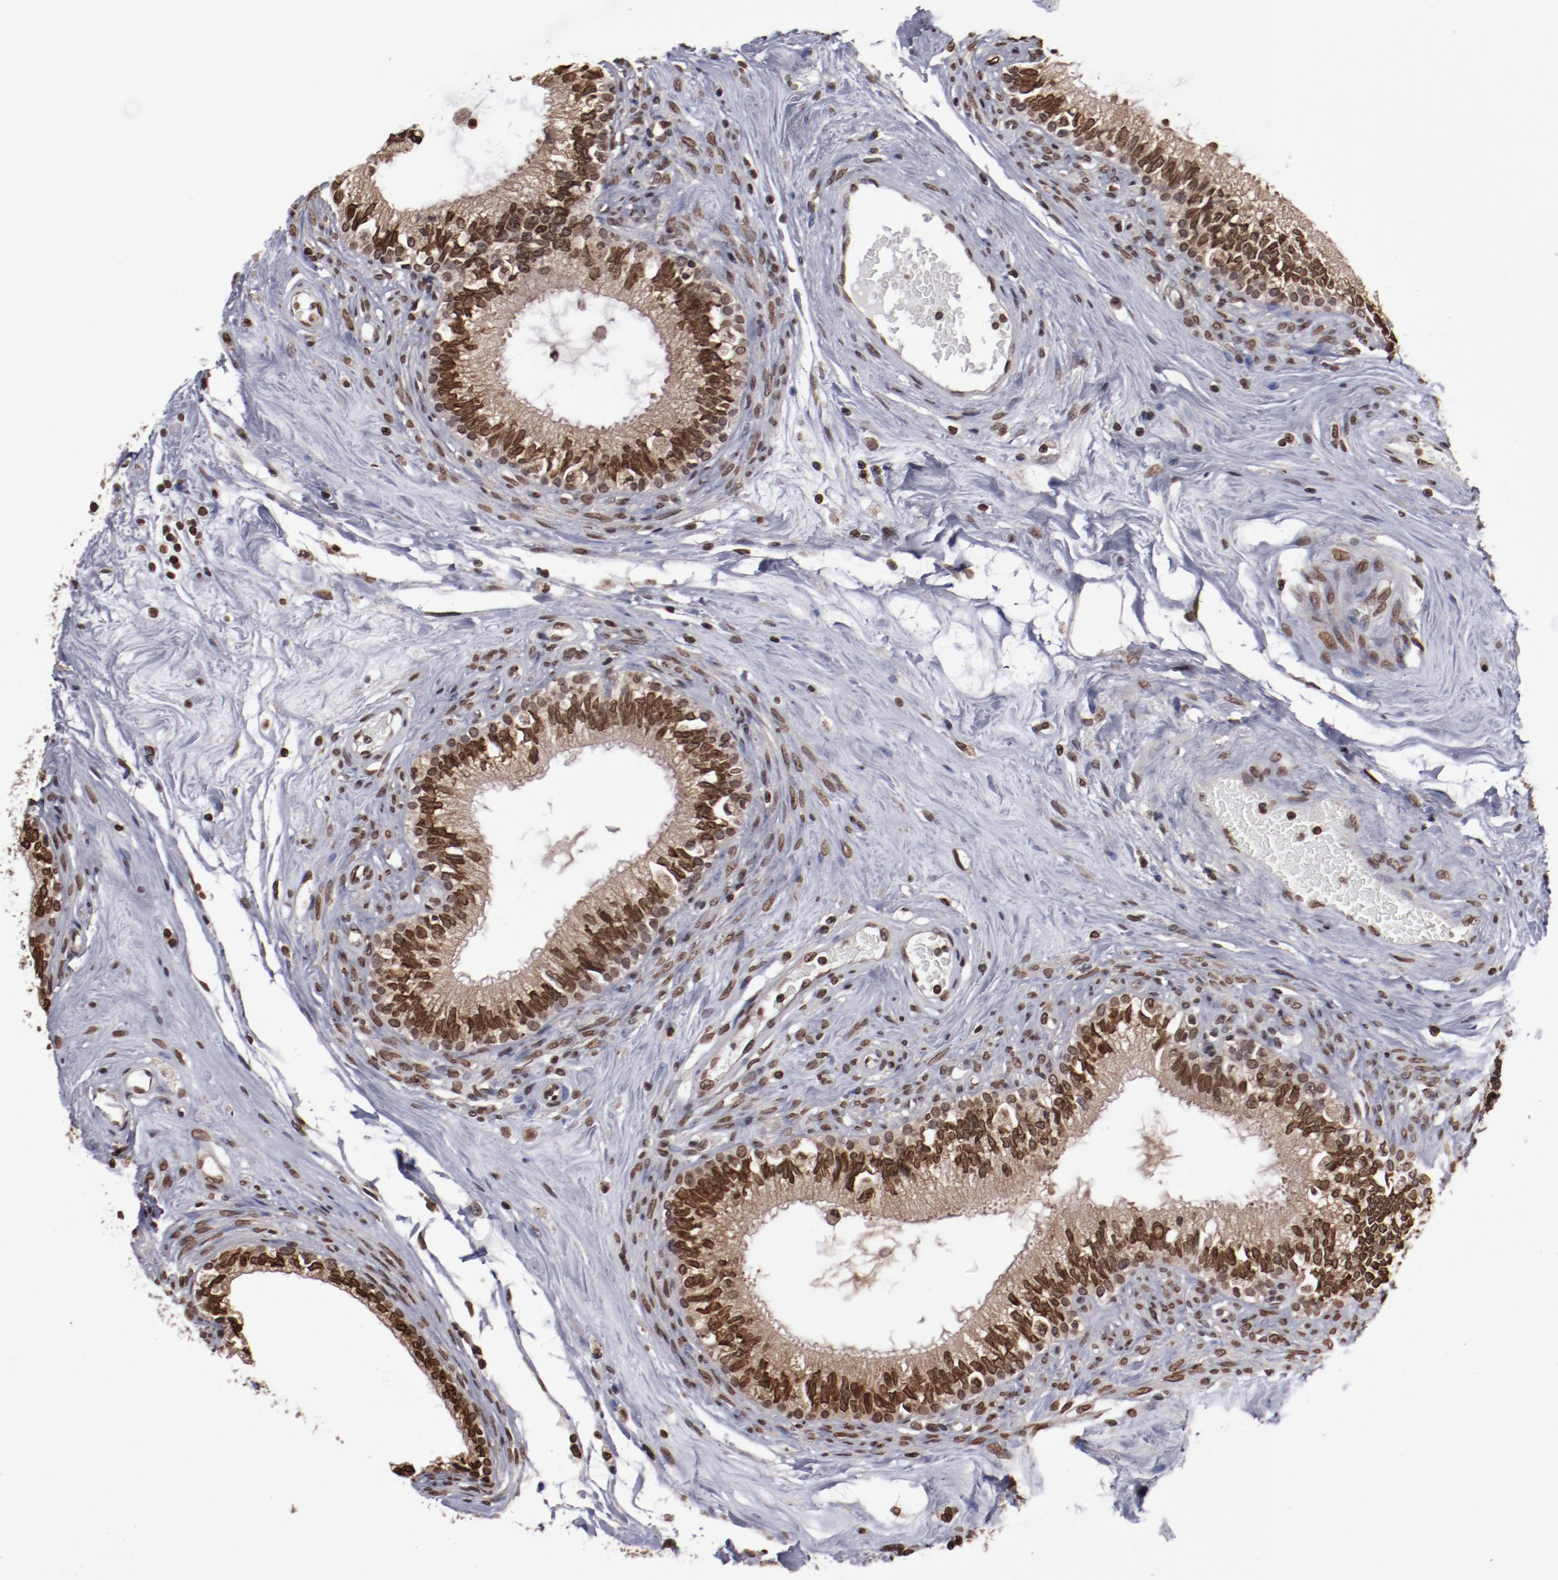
{"staining": {"intensity": "strong", "quantity": ">75%", "location": "nuclear"}, "tissue": "epididymis", "cell_type": "Glandular cells", "image_type": "normal", "snomed": [{"axis": "morphology", "description": "Normal tissue, NOS"}, {"axis": "morphology", "description": "Inflammation, NOS"}, {"axis": "topography", "description": "Epididymis"}], "caption": "Unremarkable epididymis reveals strong nuclear positivity in approximately >75% of glandular cells, visualized by immunohistochemistry.", "gene": "AKT1", "patient": {"sex": "male", "age": 84}}